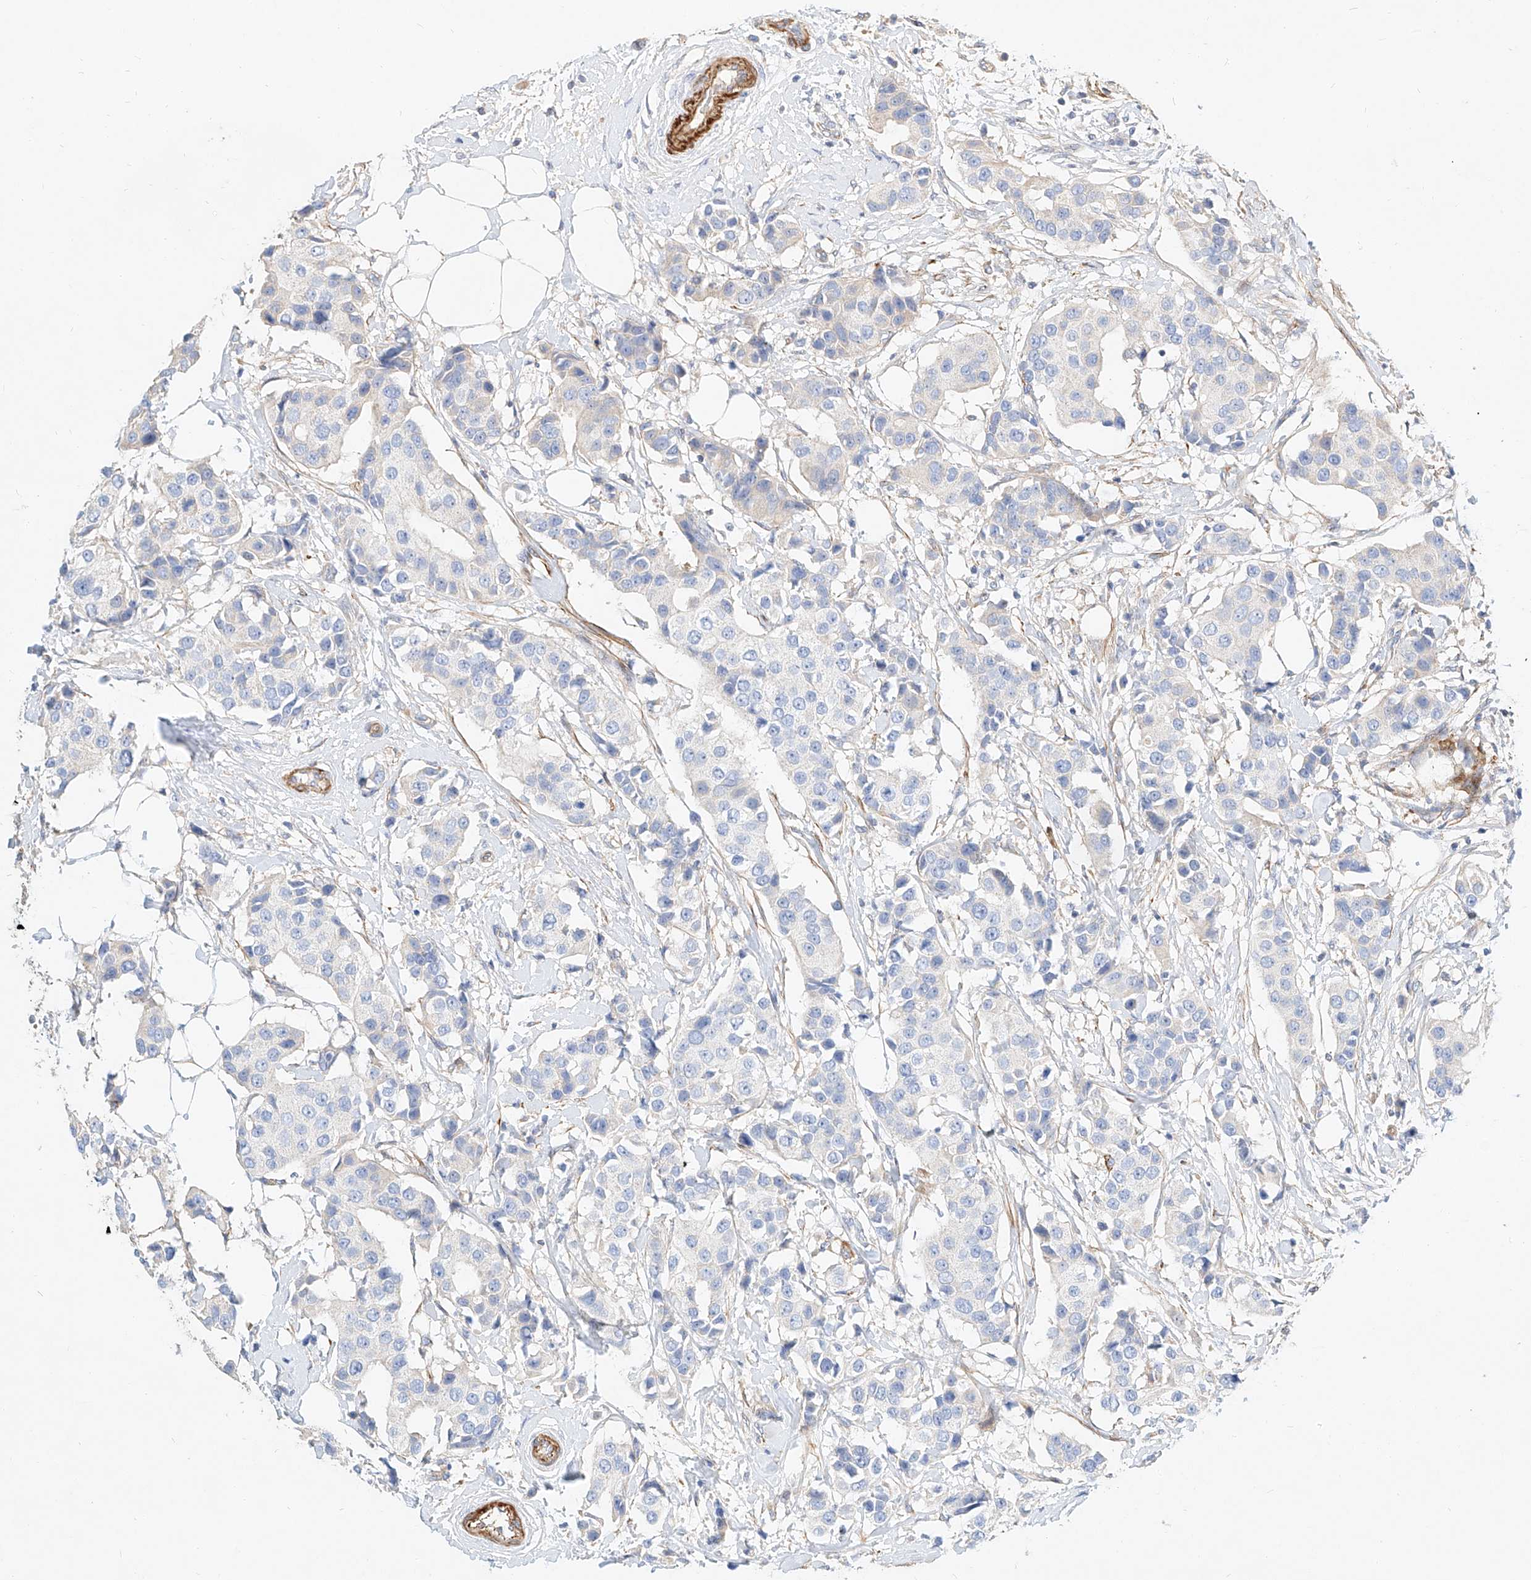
{"staining": {"intensity": "negative", "quantity": "none", "location": "none"}, "tissue": "breast cancer", "cell_type": "Tumor cells", "image_type": "cancer", "snomed": [{"axis": "morphology", "description": "Normal tissue, NOS"}, {"axis": "morphology", "description": "Duct carcinoma"}, {"axis": "topography", "description": "Breast"}], "caption": "Histopathology image shows no significant protein staining in tumor cells of breast cancer.", "gene": "KCNH5", "patient": {"sex": "female", "age": 39}}